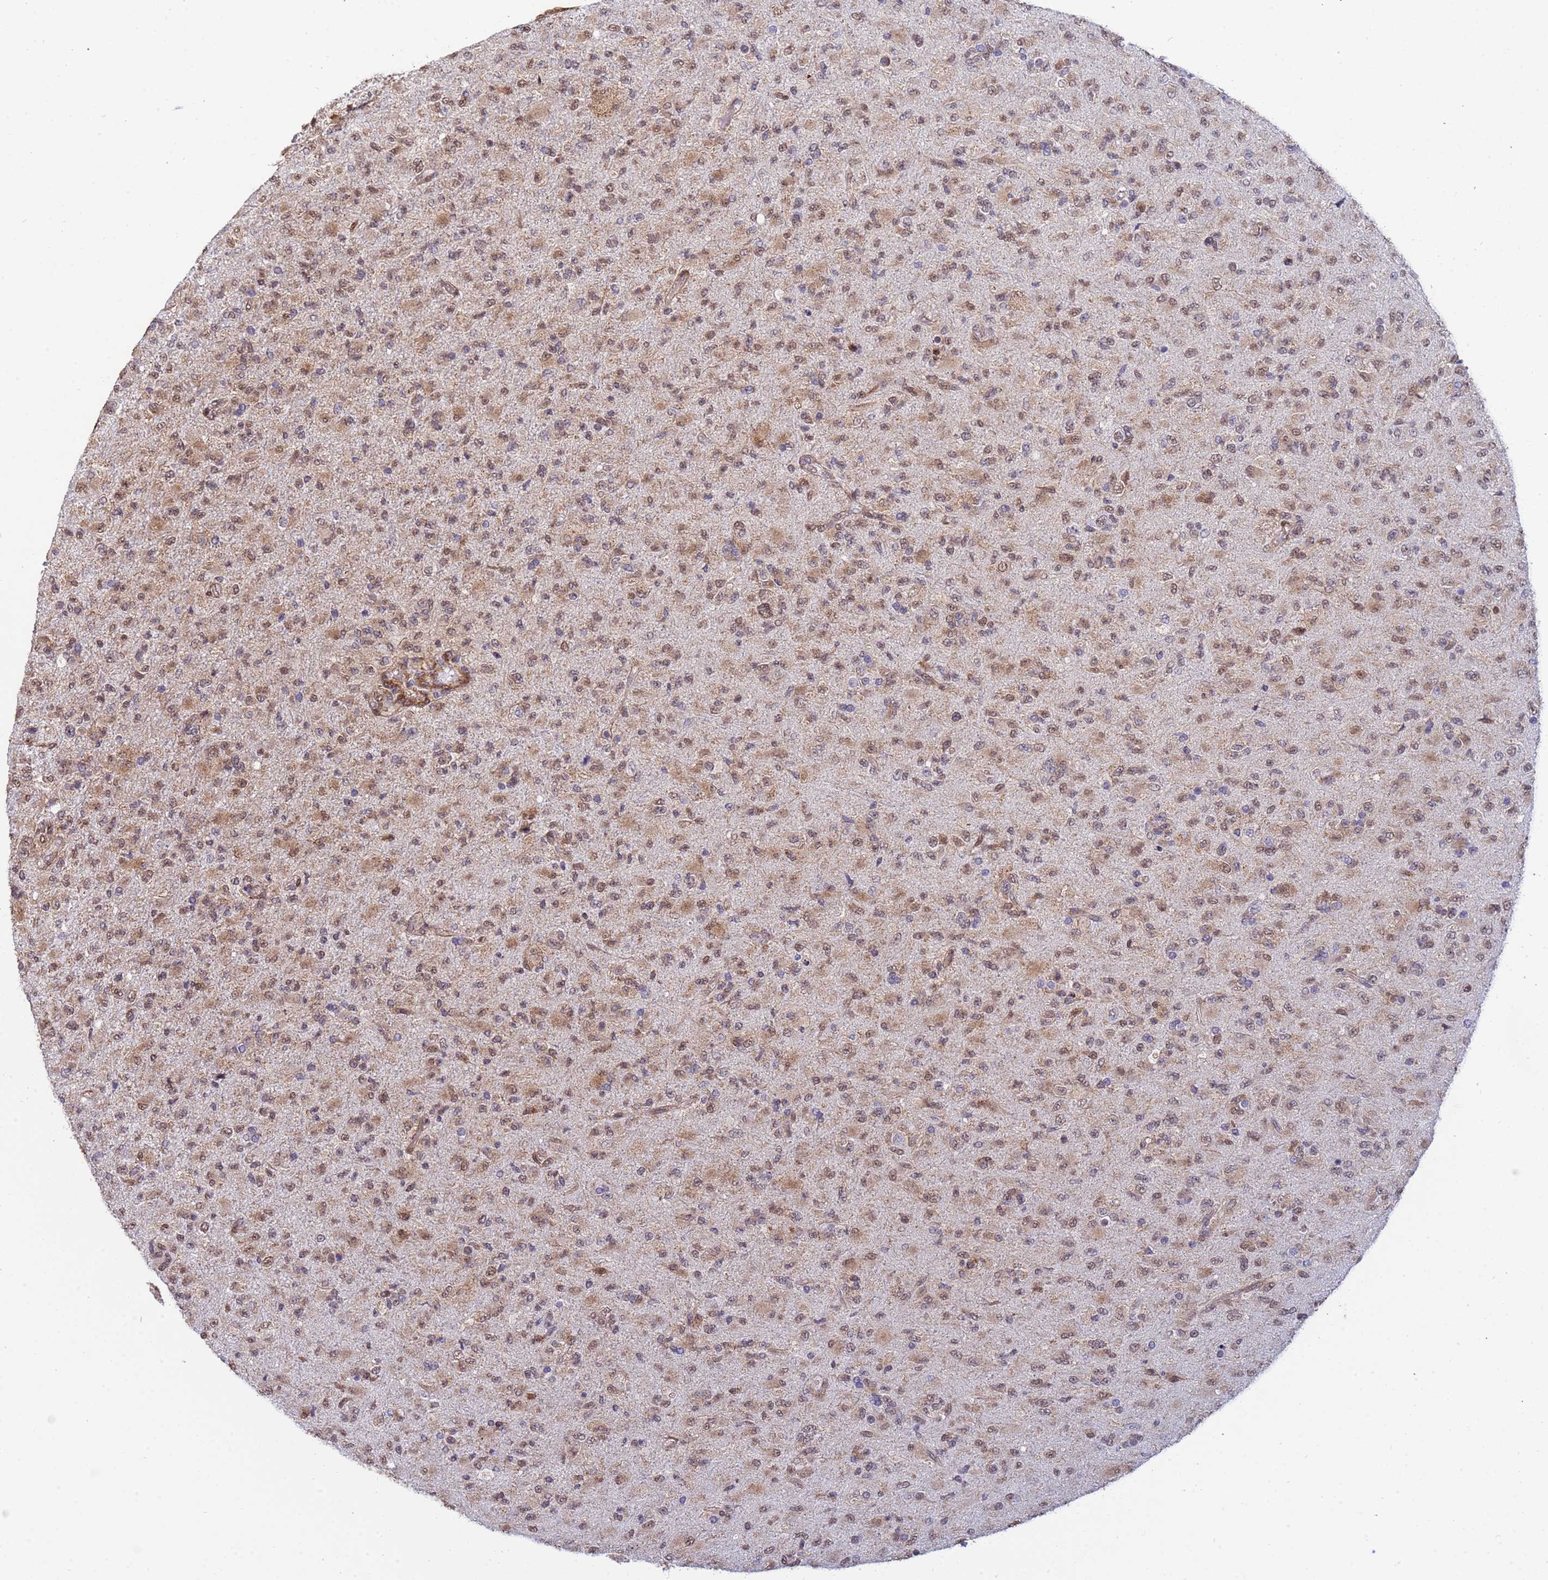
{"staining": {"intensity": "moderate", "quantity": ">75%", "location": "cytoplasmic/membranous,nuclear"}, "tissue": "glioma", "cell_type": "Tumor cells", "image_type": "cancer", "snomed": [{"axis": "morphology", "description": "Glioma, malignant, Low grade"}, {"axis": "topography", "description": "Brain"}], "caption": "An image of human glioma stained for a protein demonstrates moderate cytoplasmic/membranous and nuclear brown staining in tumor cells. (DAB IHC, brown staining for protein, blue staining for nuclei).", "gene": "TRIP6", "patient": {"sex": "male", "age": 65}}